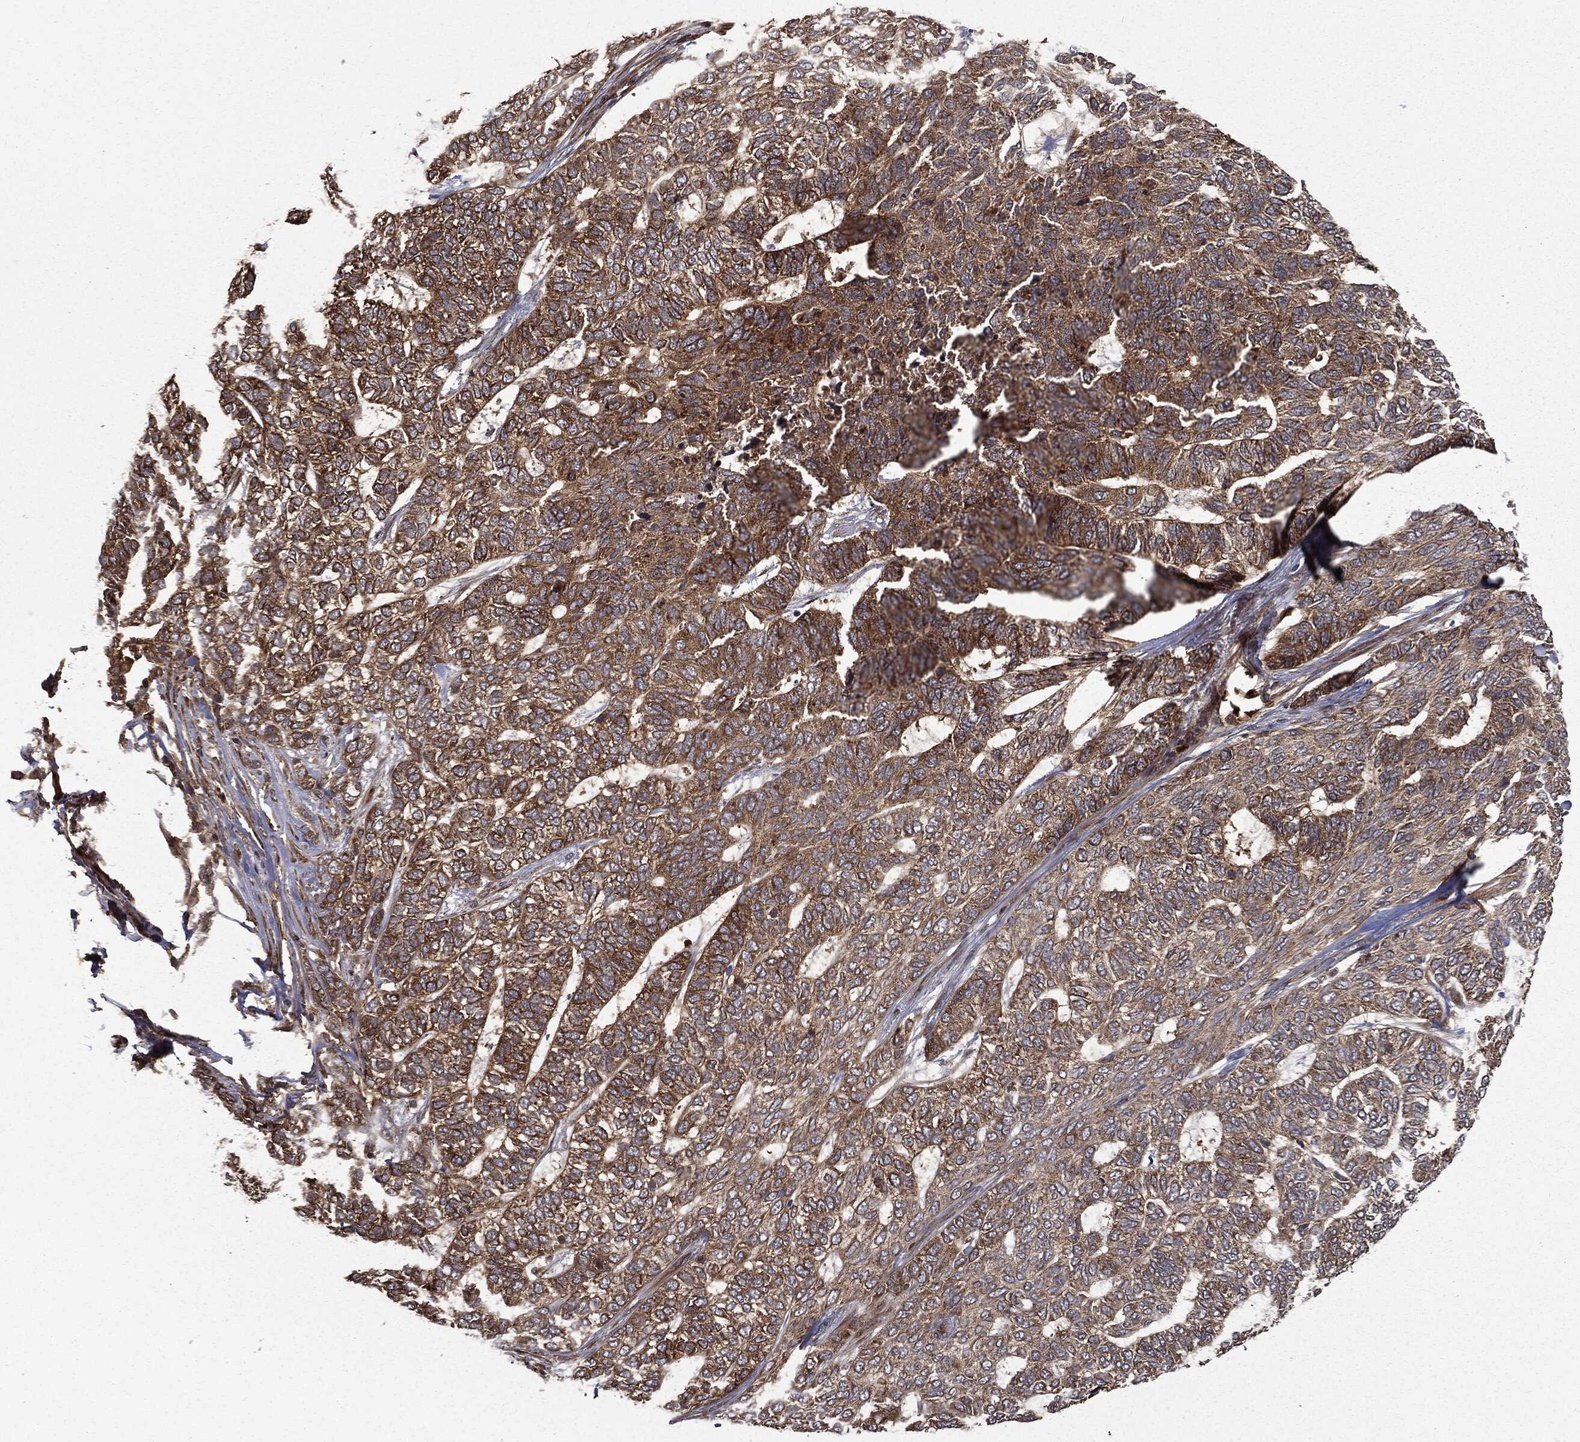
{"staining": {"intensity": "moderate", "quantity": "25%-75%", "location": "cytoplasmic/membranous"}, "tissue": "skin cancer", "cell_type": "Tumor cells", "image_type": "cancer", "snomed": [{"axis": "morphology", "description": "Basal cell carcinoma"}, {"axis": "topography", "description": "Skin"}], "caption": "Basal cell carcinoma (skin) stained with a protein marker exhibits moderate staining in tumor cells.", "gene": "HTT", "patient": {"sex": "female", "age": 65}}